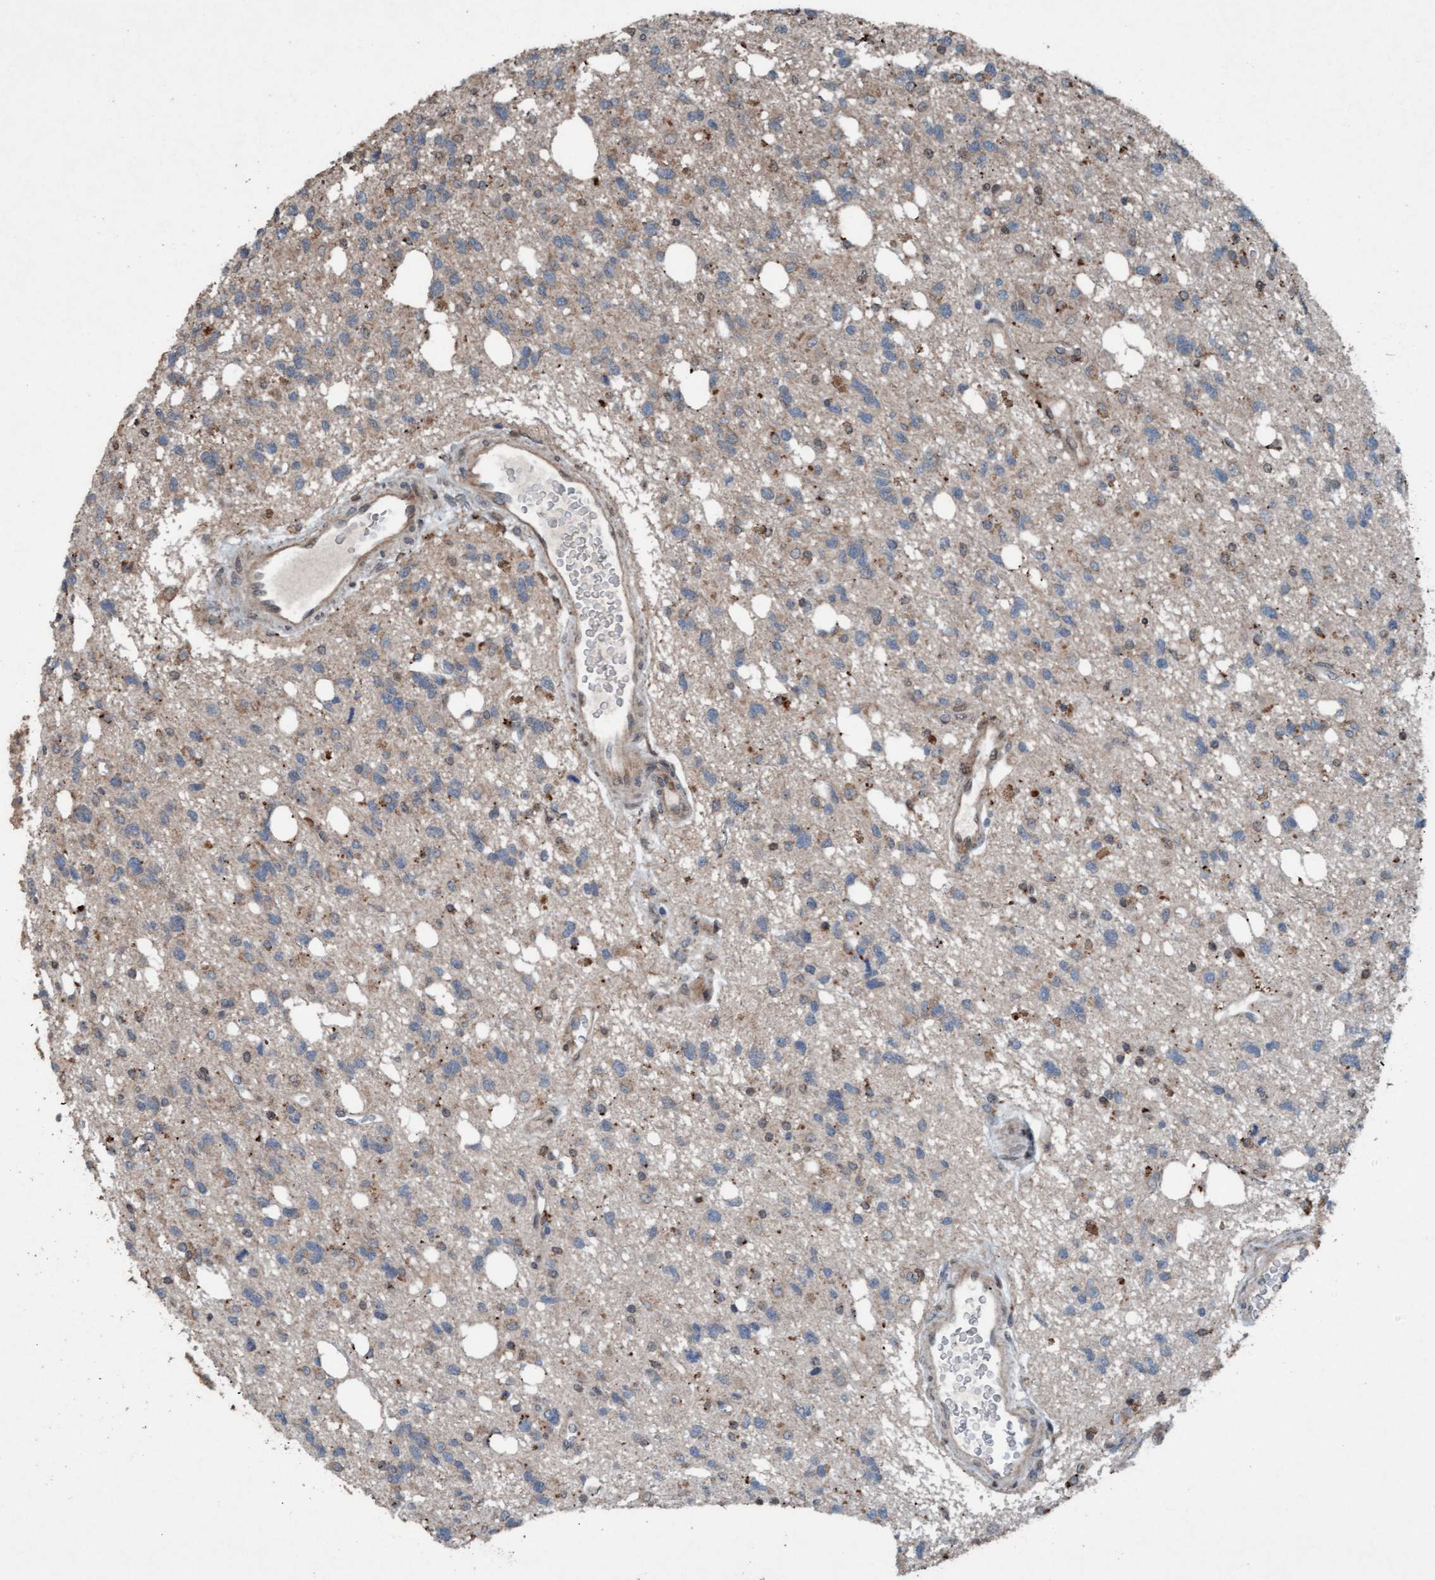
{"staining": {"intensity": "moderate", "quantity": "<25%", "location": "cytoplasmic/membranous"}, "tissue": "glioma", "cell_type": "Tumor cells", "image_type": "cancer", "snomed": [{"axis": "morphology", "description": "Glioma, malignant, High grade"}, {"axis": "topography", "description": "Brain"}], "caption": "Malignant glioma (high-grade) was stained to show a protein in brown. There is low levels of moderate cytoplasmic/membranous staining in approximately <25% of tumor cells.", "gene": "PLXNB2", "patient": {"sex": "female", "age": 62}}